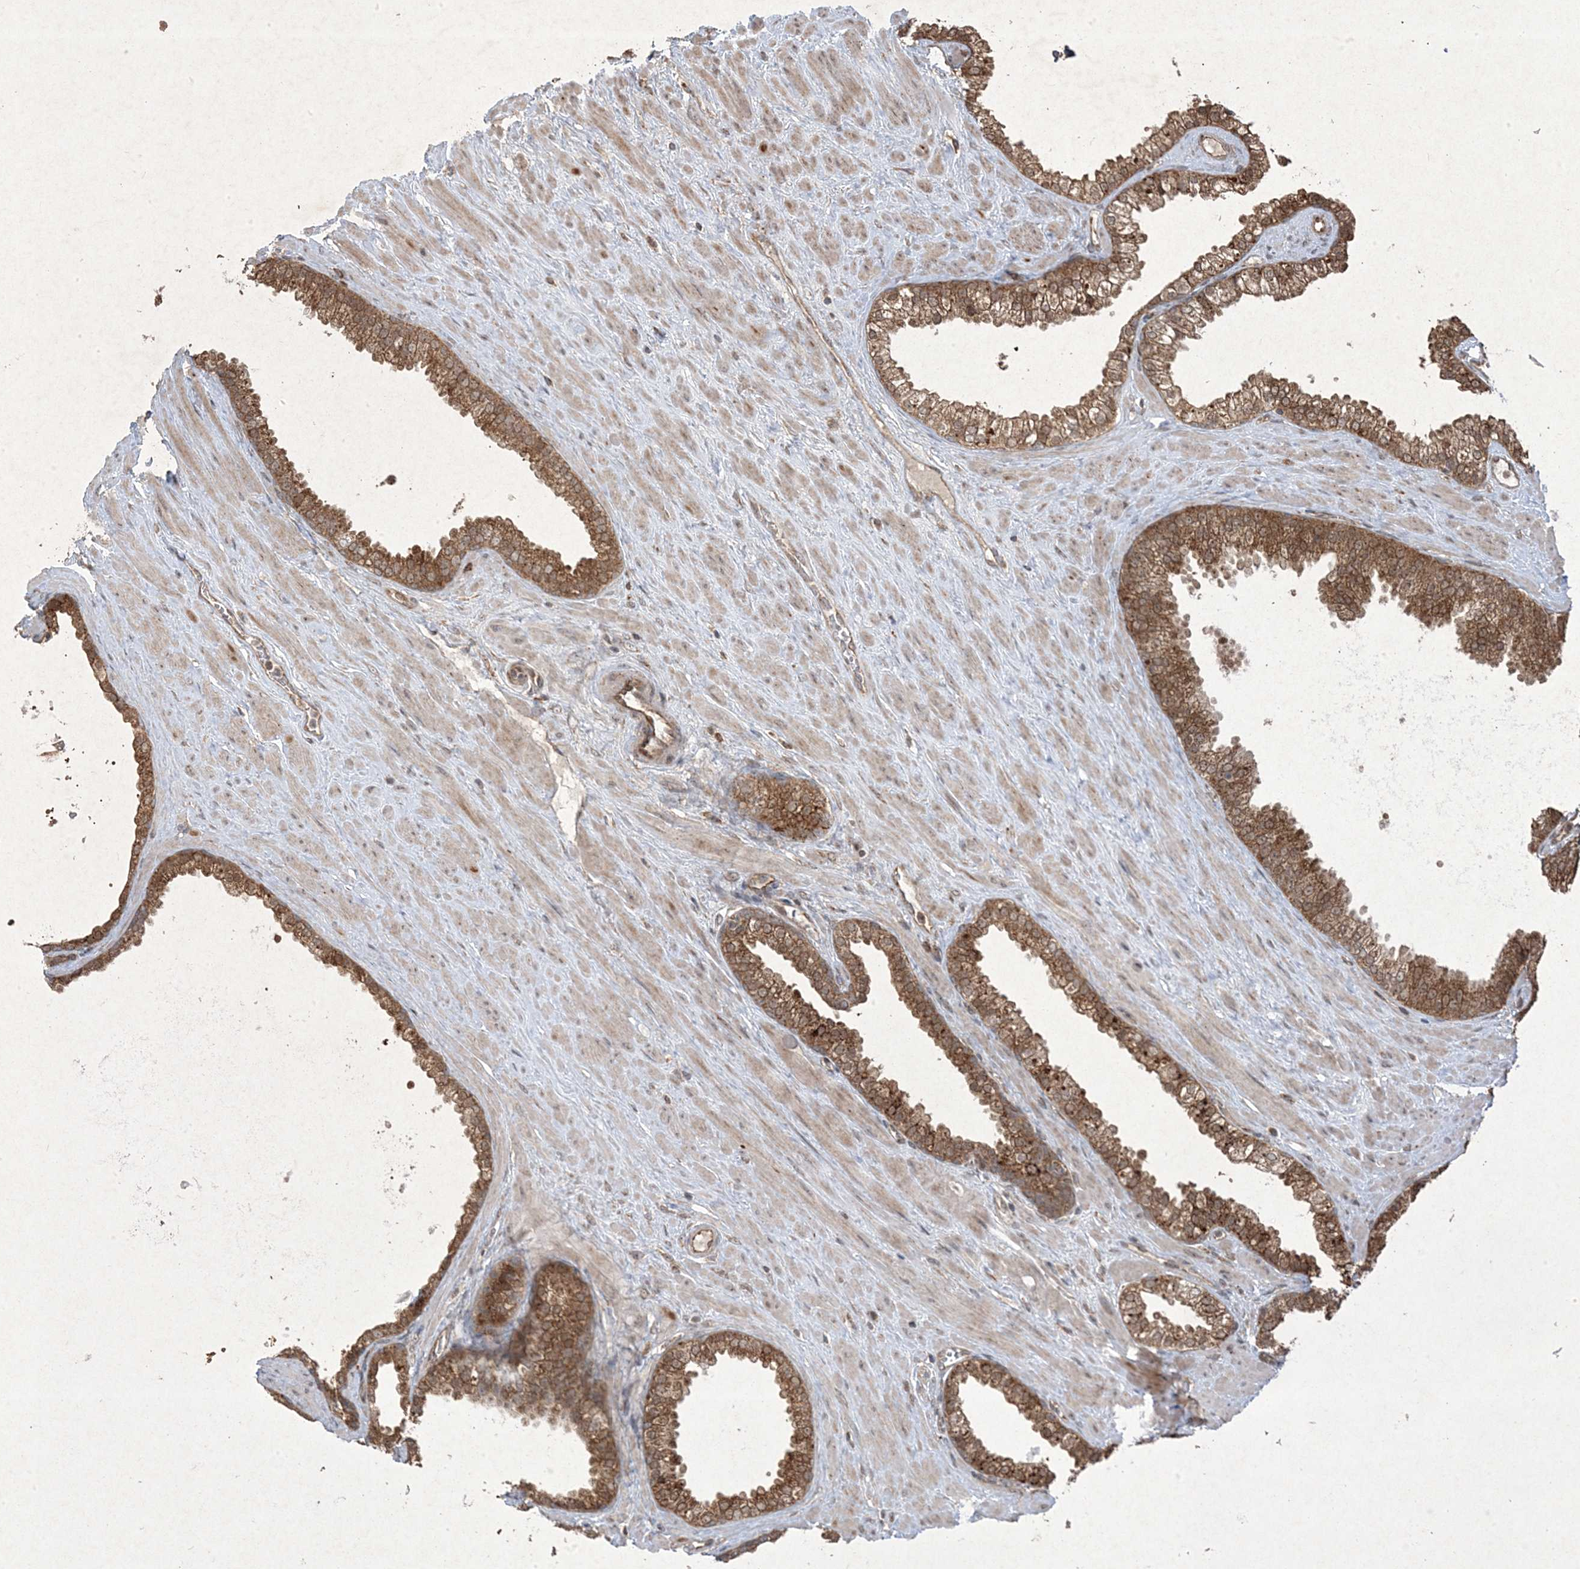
{"staining": {"intensity": "moderate", "quantity": ">75%", "location": "cytoplasmic/membranous,nuclear"}, "tissue": "prostate cancer", "cell_type": "Tumor cells", "image_type": "cancer", "snomed": [{"axis": "morphology", "description": "Adenocarcinoma, Low grade"}, {"axis": "topography", "description": "Prostate"}], "caption": "Tumor cells display medium levels of moderate cytoplasmic/membranous and nuclear staining in approximately >75% of cells in prostate cancer.", "gene": "PLEKHM2", "patient": {"sex": "male", "age": 62}}